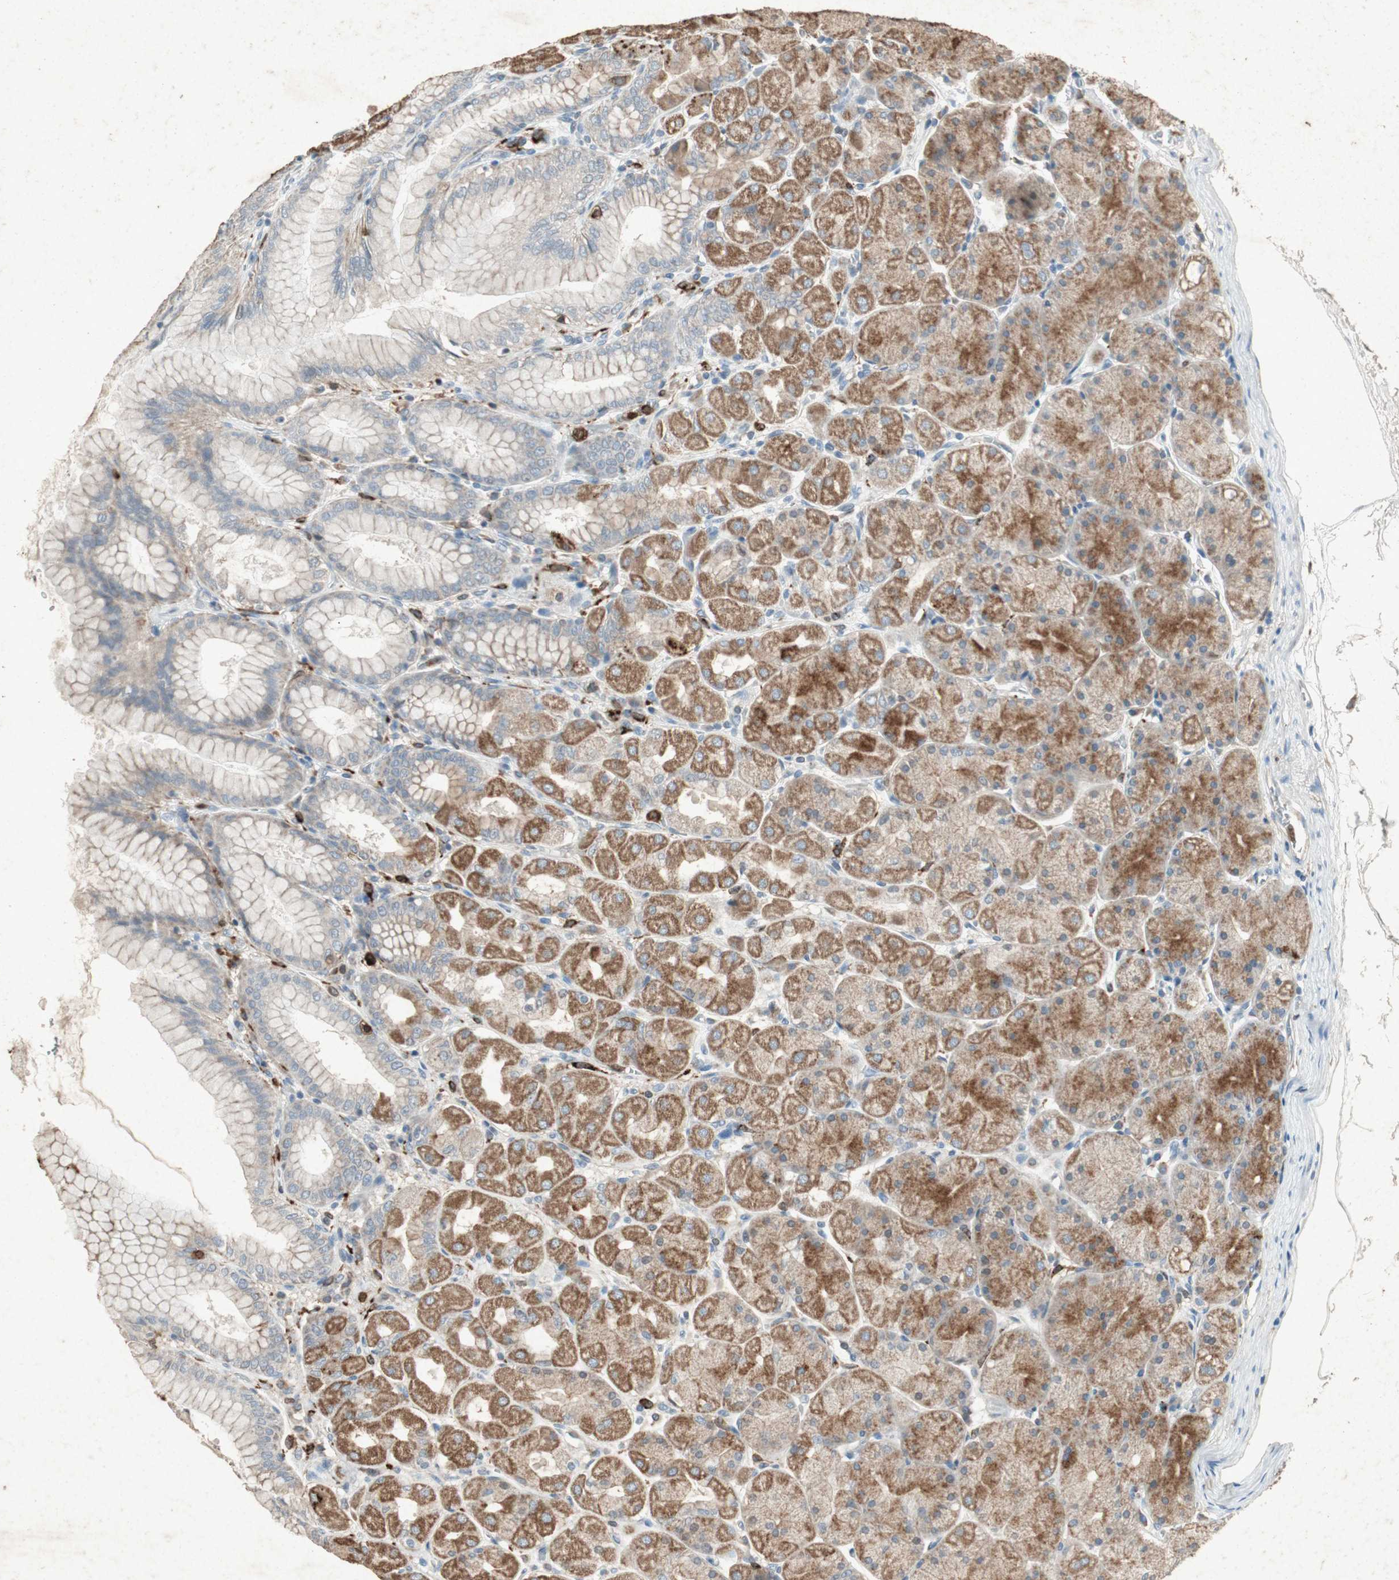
{"staining": {"intensity": "moderate", "quantity": "25%-75%", "location": "cytoplasmic/membranous"}, "tissue": "stomach", "cell_type": "Glandular cells", "image_type": "normal", "snomed": [{"axis": "morphology", "description": "Normal tissue, NOS"}, {"axis": "topography", "description": "Stomach, upper"}], "caption": "Immunohistochemical staining of benign stomach shows moderate cytoplasmic/membranous protein positivity in approximately 25%-75% of glandular cells.", "gene": "TYROBP", "patient": {"sex": "female", "age": 56}}